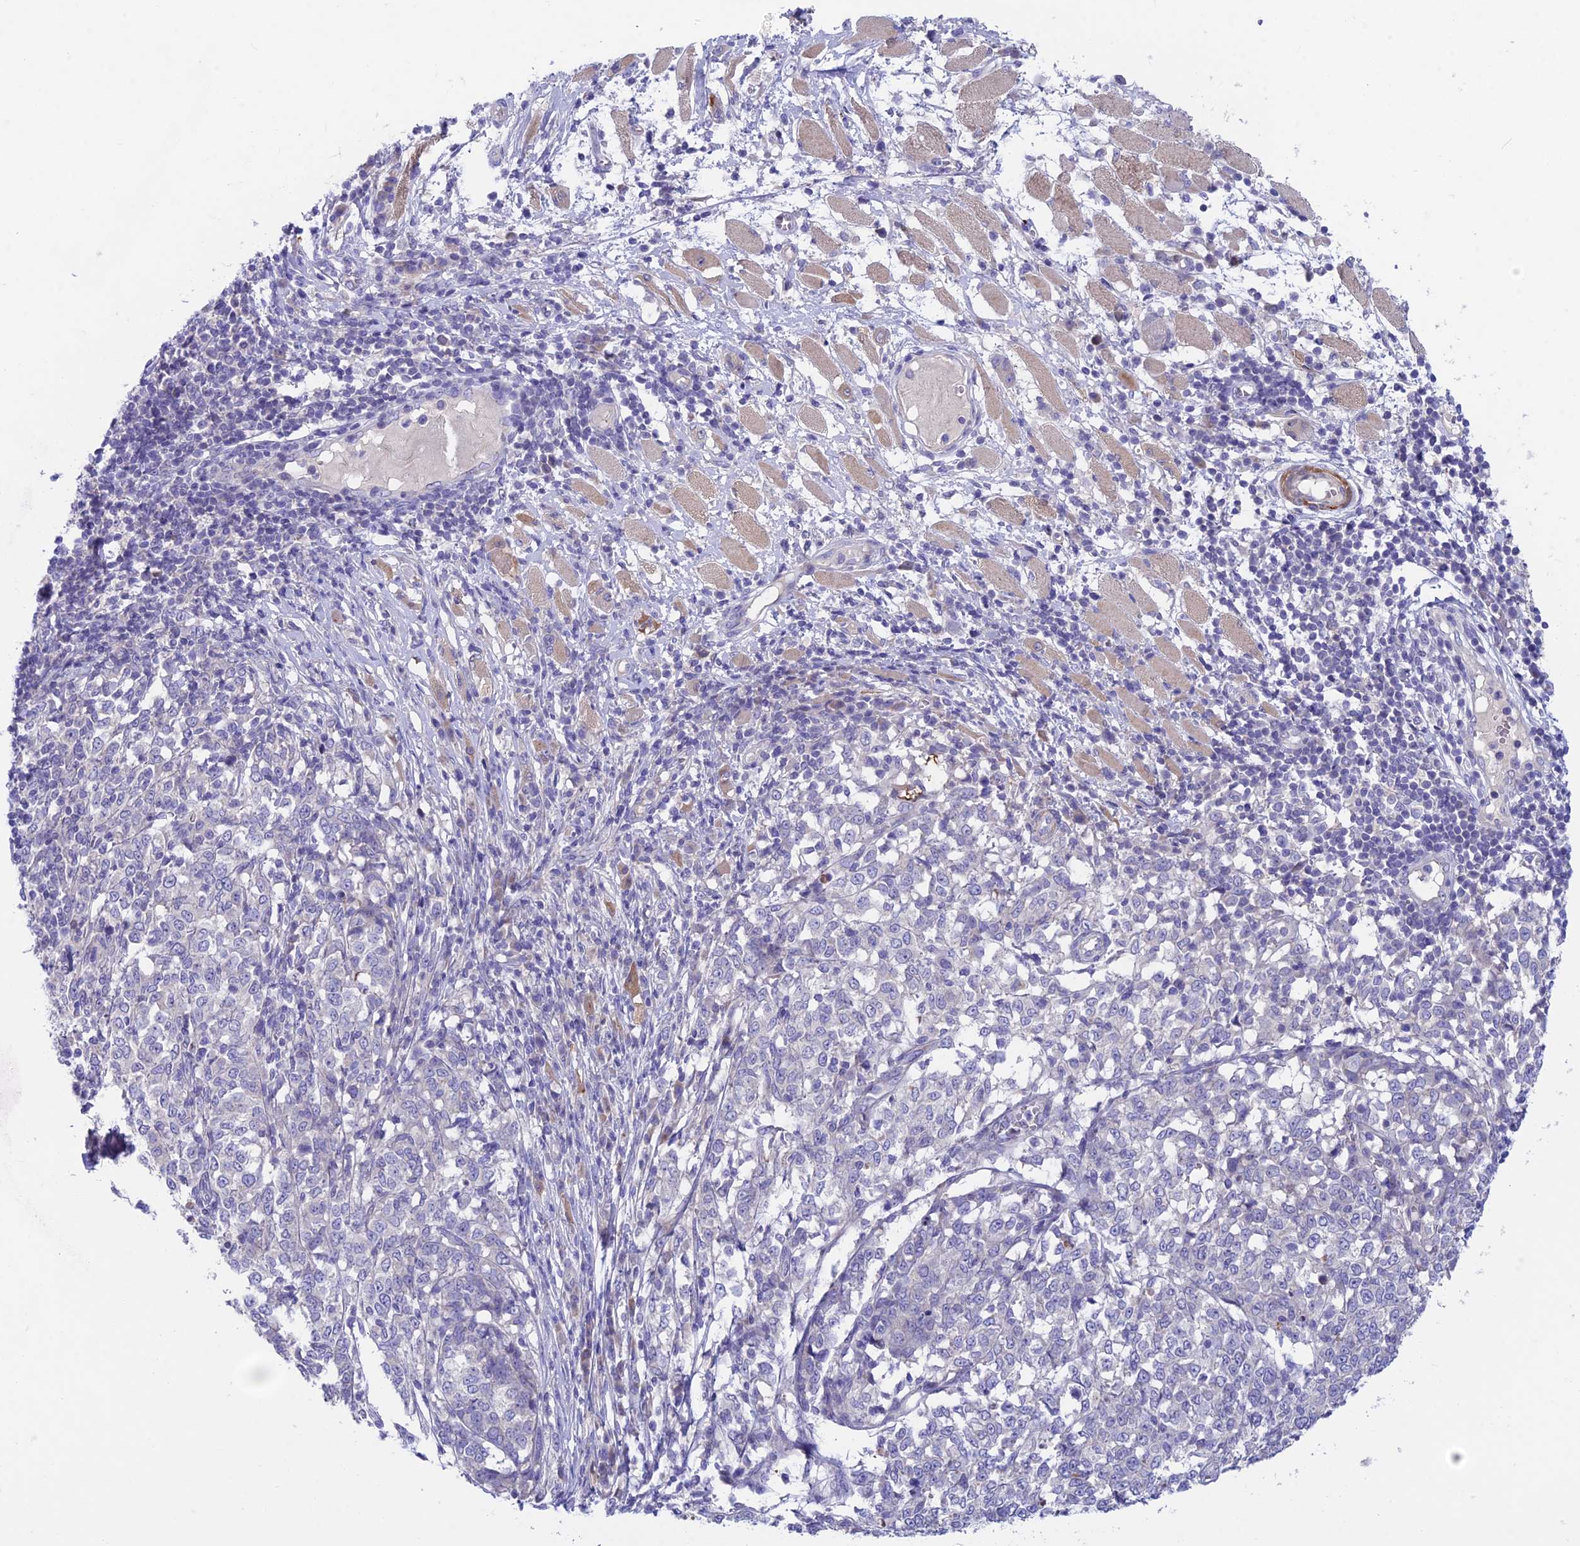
{"staining": {"intensity": "negative", "quantity": "none", "location": "none"}, "tissue": "melanoma", "cell_type": "Tumor cells", "image_type": "cancer", "snomed": [{"axis": "morphology", "description": "Malignant melanoma, NOS"}, {"axis": "topography", "description": "Skin"}], "caption": "An immunohistochemistry (IHC) image of melanoma is shown. There is no staining in tumor cells of melanoma.", "gene": "XPO7", "patient": {"sex": "female", "age": 72}}